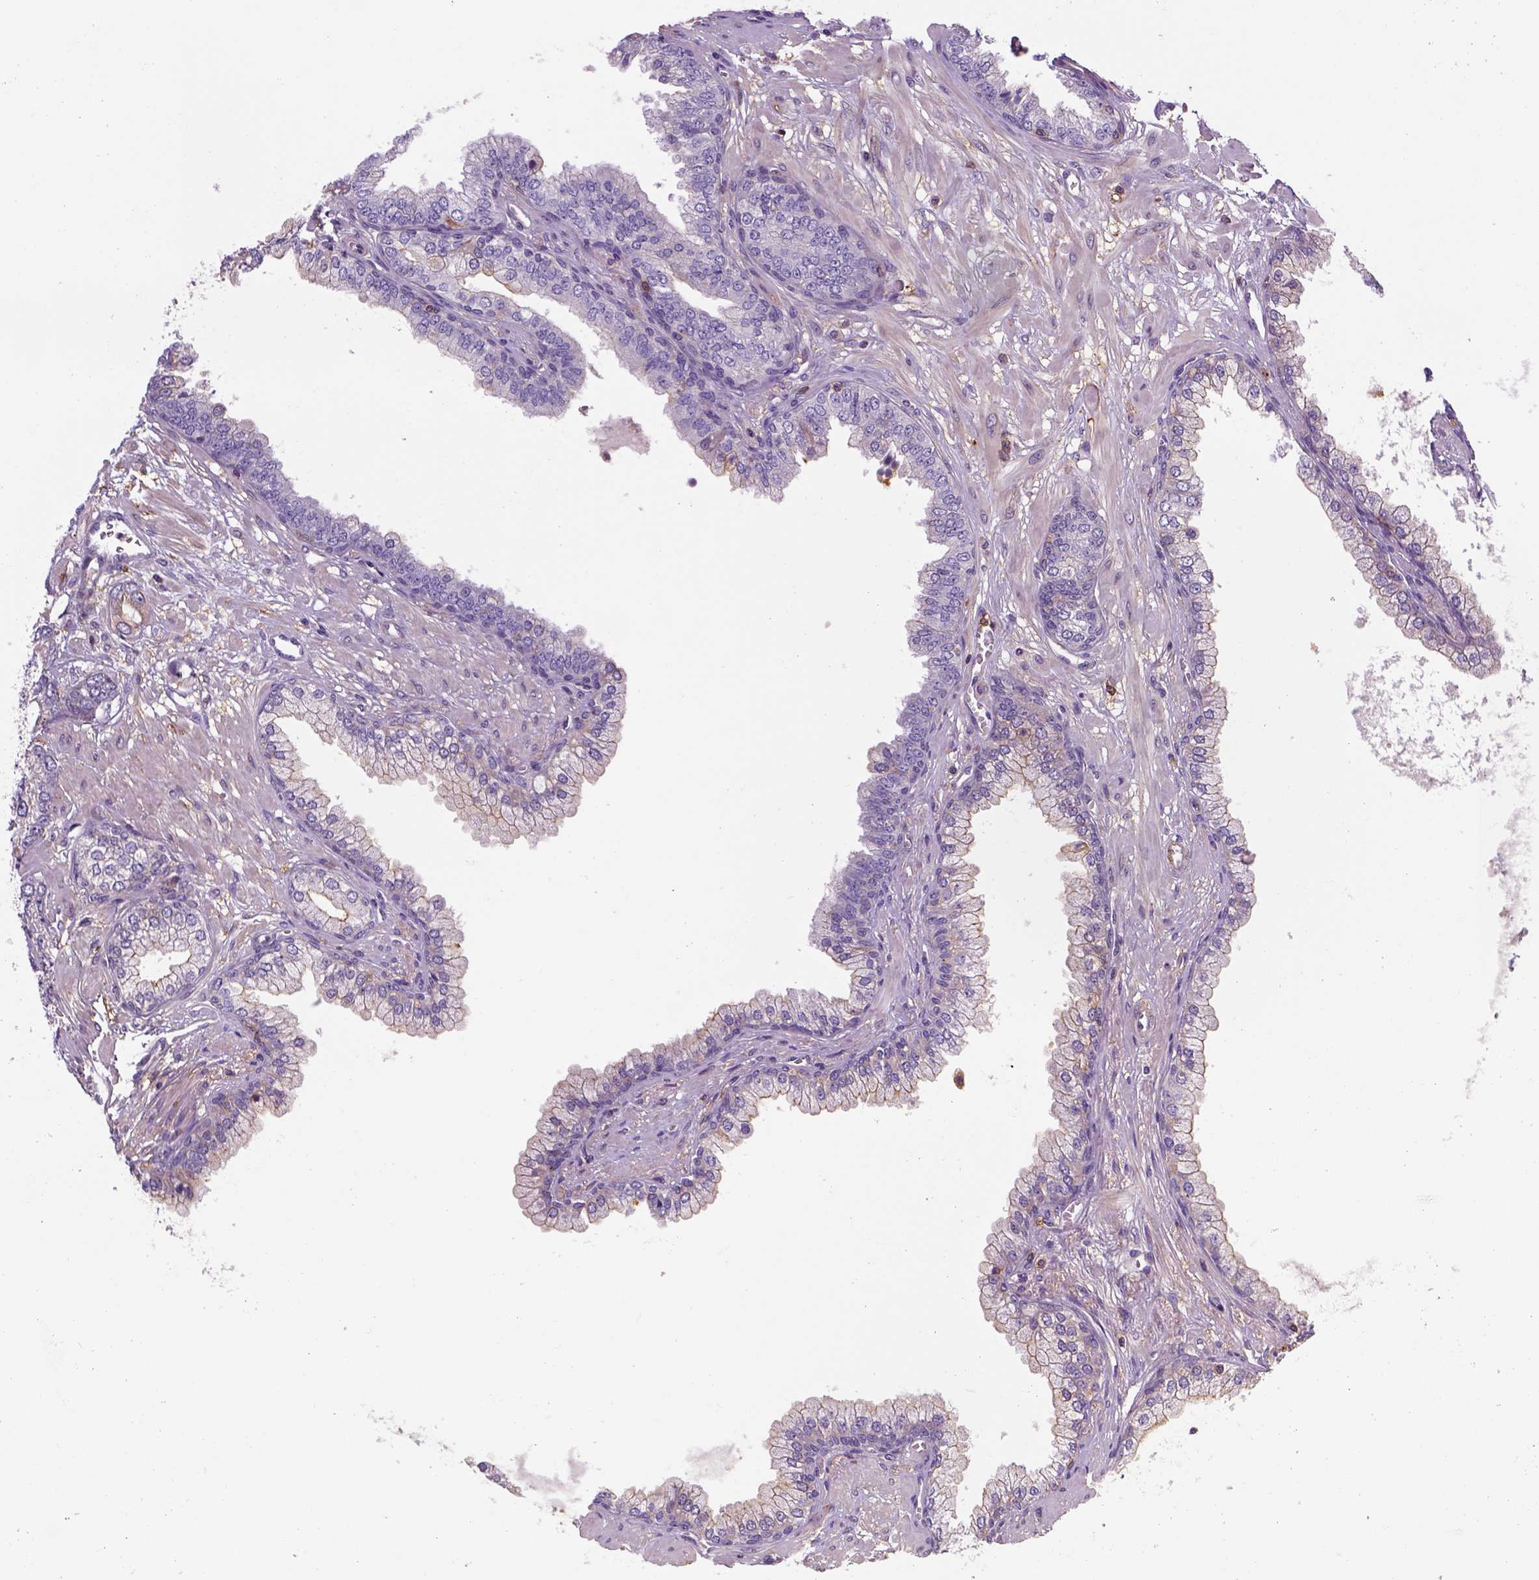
{"staining": {"intensity": "negative", "quantity": "none", "location": "none"}, "tissue": "prostate cancer", "cell_type": "Tumor cells", "image_type": "cancer", "snomed": [{"axis": "morphology", "description": "Adenocarcinoma, Low grade"}, {"axis": "topography", "description": "Prostate"}], "caption": "Prostate cancer was stained to show a protein in brown. There is no significant positivity in tumor cells. (DAB (3,3'-diaminobenzidine) immunohistochemistry visualized using brightfield microscopy, high magnification).", "gene": "GPRC5D", "patient": {"sex": "male", "age": 64}}